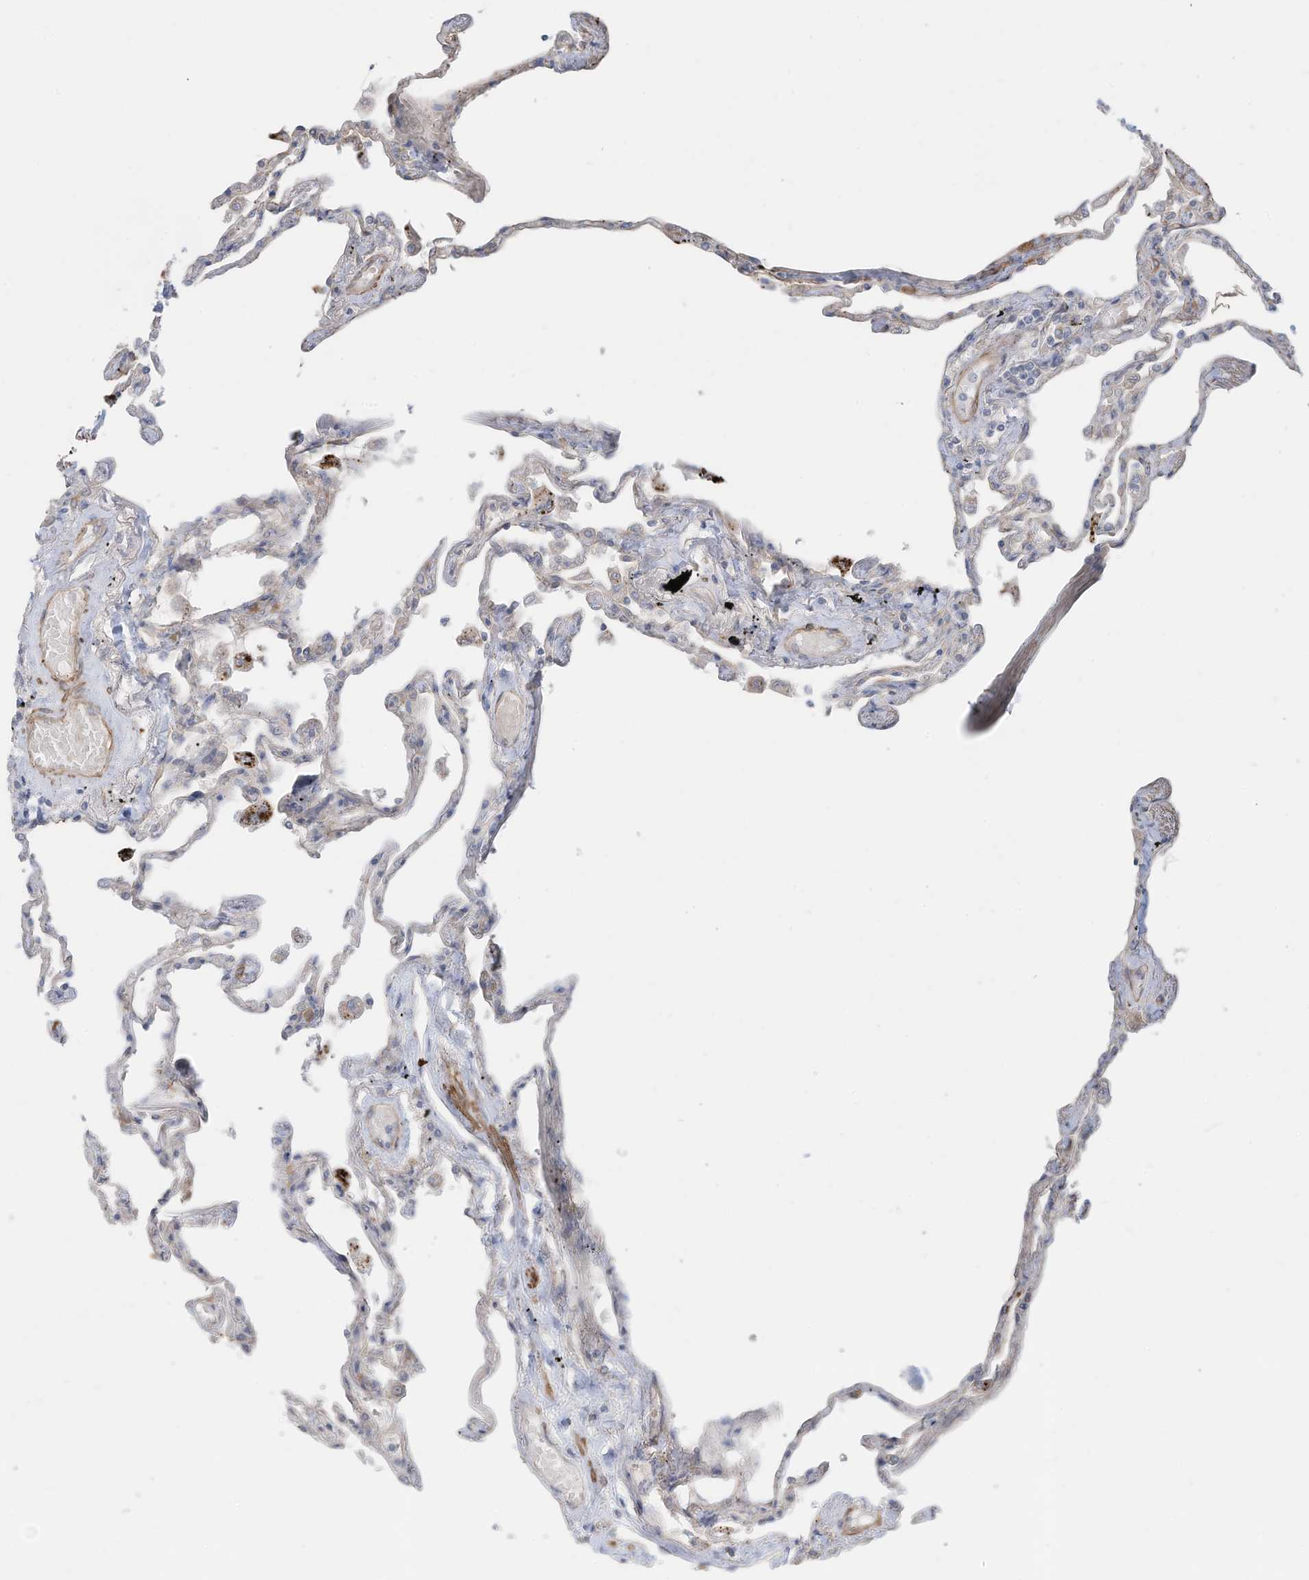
{"staining": {"intensity": "negative", "quantity": "none", "location": "none"}, "tissue": "lung", "cell_type": "Alveolar cells", "image_type": "normal", "snomed": [{"axis": "morphology", "description": "Normal tissue, NOS"}, {"axis": "topography", "description": "Lung"}], "caption": "A micrograph of human lung is negative for staining in alveolar cells. (DAB (3,3'-diaminobenzidine) immunohistochemistry (IHC), high magnification).", "gene": "SLC17A7", "patient": {"sex": "female", "age": 67}}